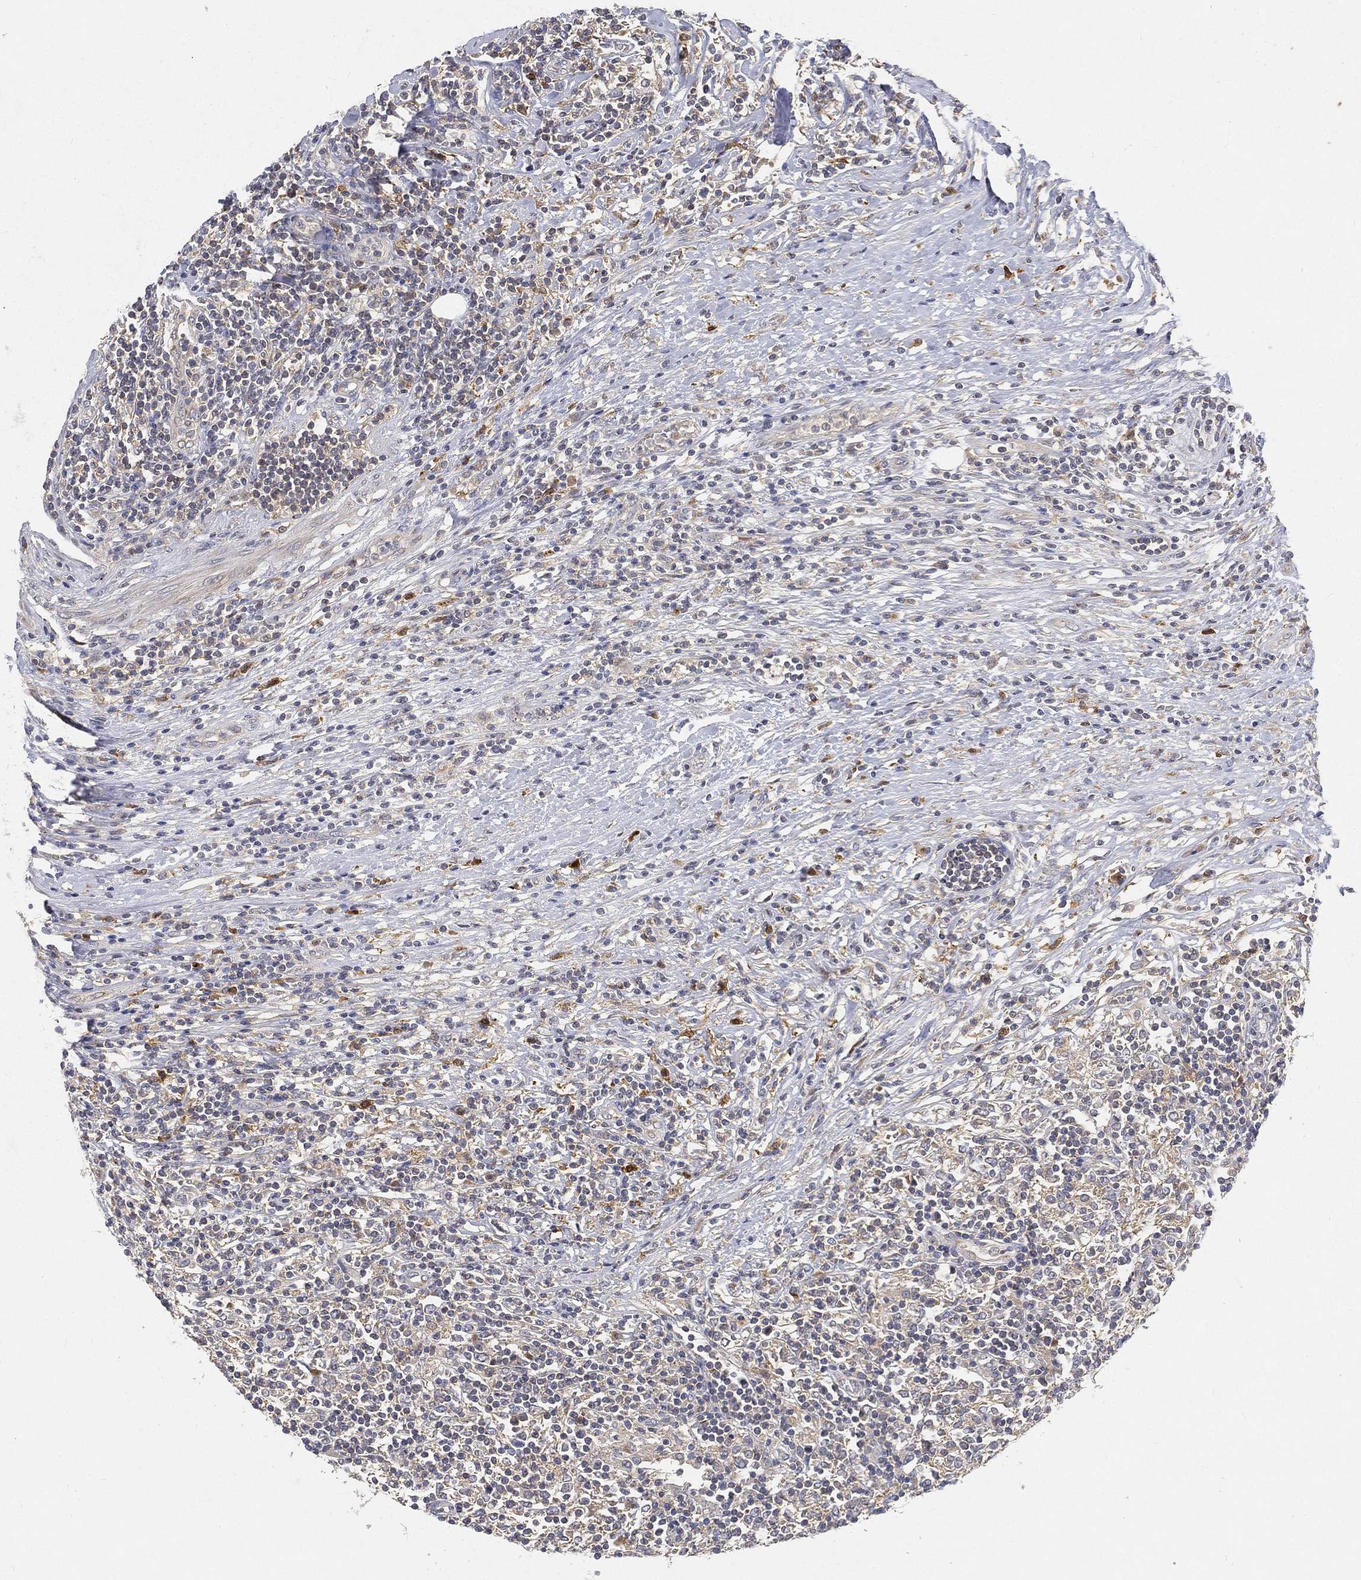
{"staining": {"intensity": "negative", "quantity": "none", "location": "none"}, "tissue": "lymphoma", "cell_type": "Tumor cells", "image_type": "cancer", "snomed": [{"axis": "morphology", "description": "Malignant lymphoma, non-Hodgkin's type, High grade"}, {"axis": "topography", "description": "Lymph node"}], "caption": "Tumor cells are negative for protein expression in human lymphoma.", "gene": "CTSL", "patient": {"sex": "female", "age": 84}}